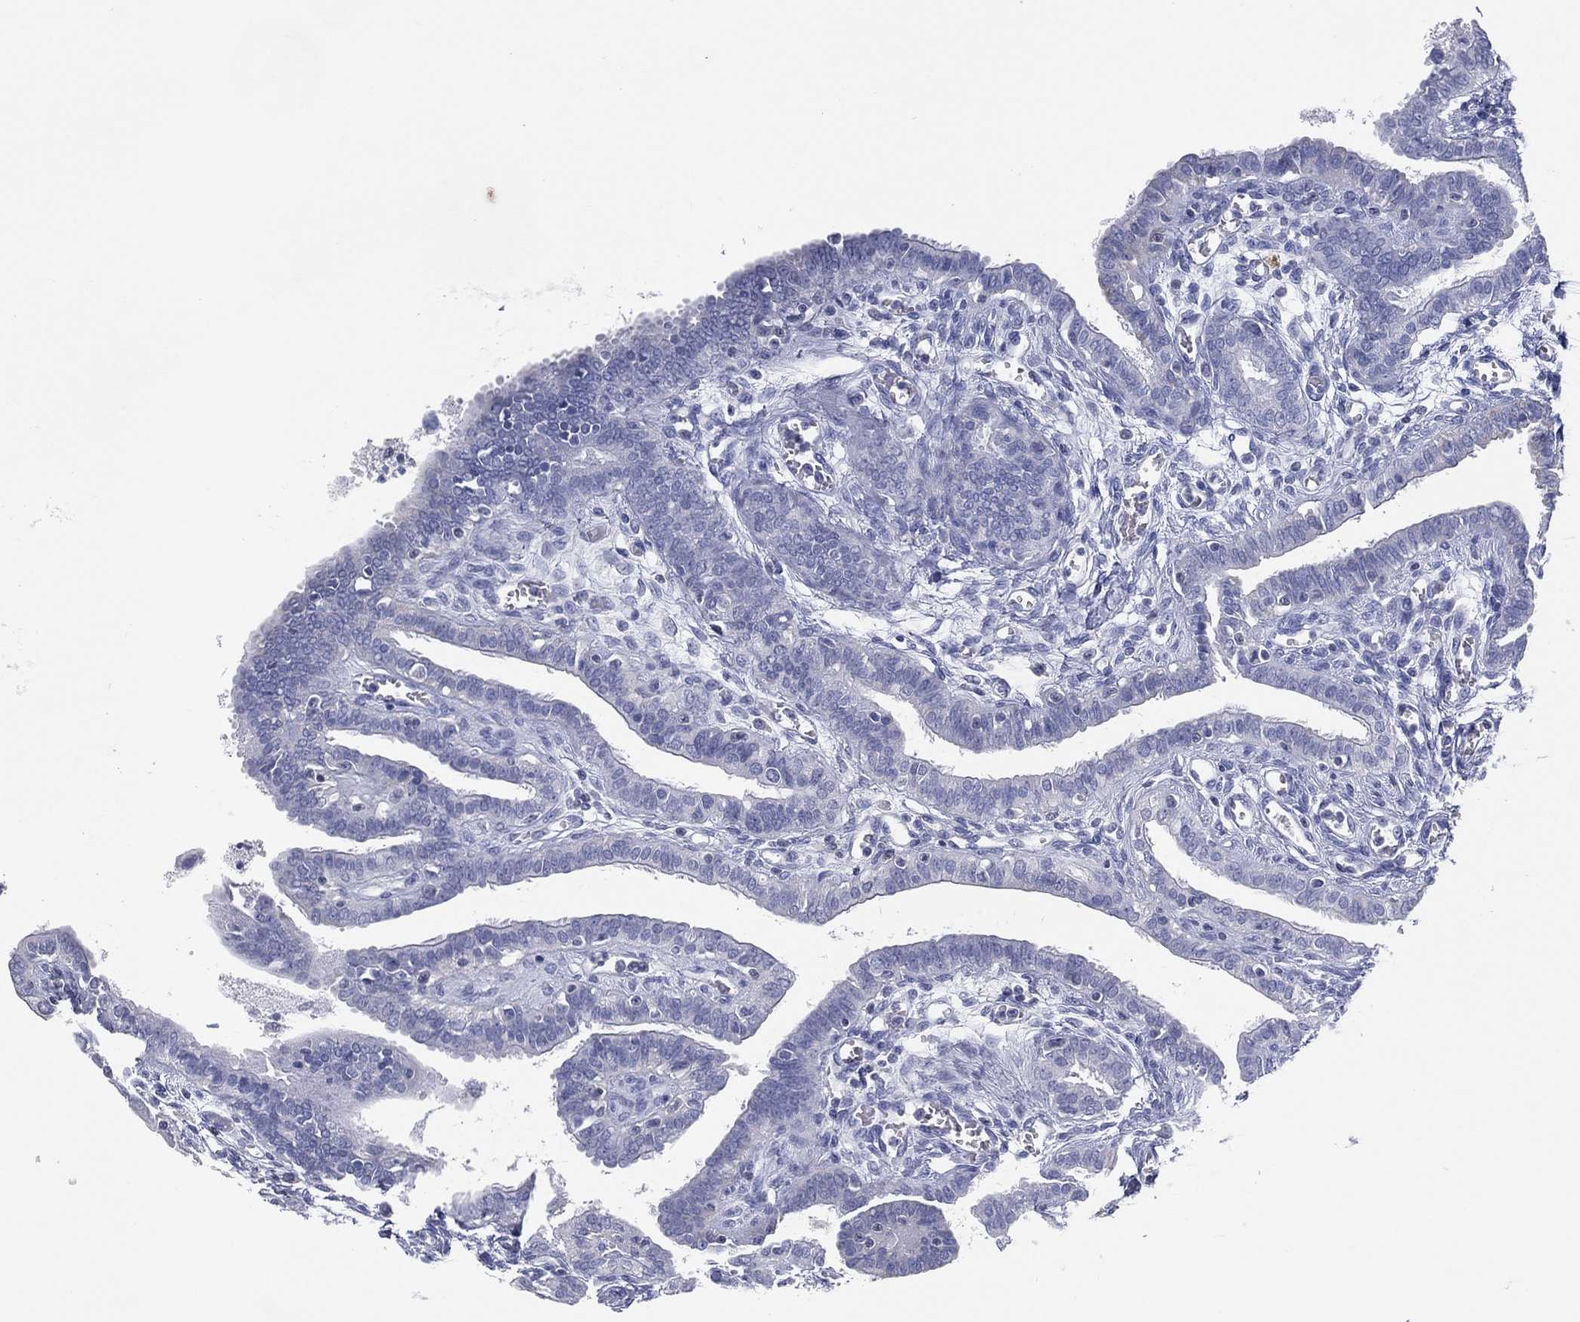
{"staining": {"intensity": "negative", "quantity": "none", "location": "none"}, "tissue": "fallopian tube", "cell_type": "Glandular cells", "image_type": "normal", "snomed": [{"axis": "morphology", "description": "Normal tissue, NOS"}, {"axis": "morphology", "description": "Carcinoma, endometroid"}, {"axis": "topography", "description": "Fallopian tube"}, {"axis": "topography", "description": "Ovary"}], "caption": "Human fallopian tube stained for a protein using IHC demonstrates no staining in glandular cells.", "gene": "CPT1B", "patient": {"sex": "female", "age": 42}}